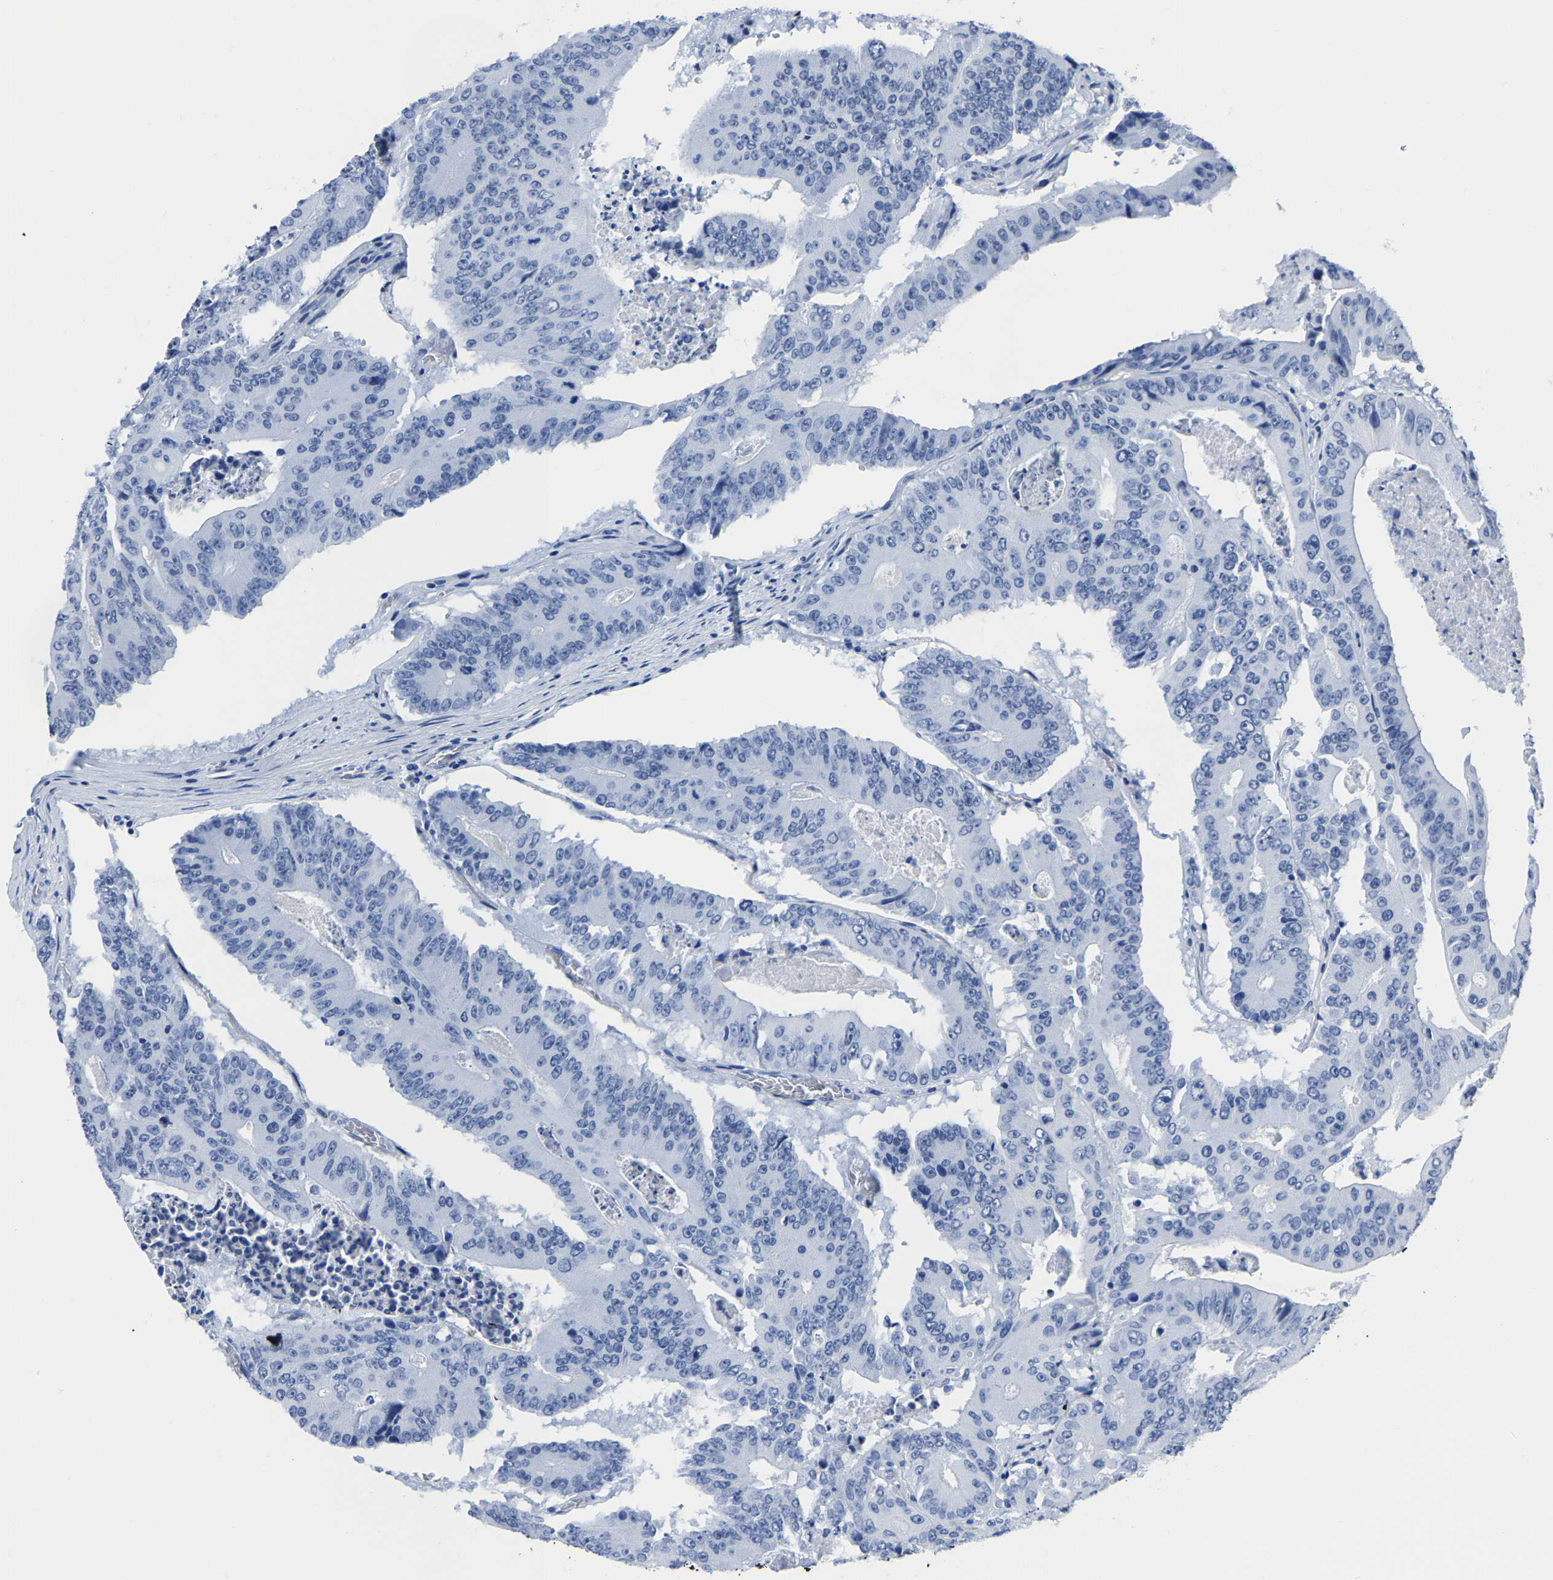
{"staining": {"intensity": "negative", "quantity": "none", "location": "none"}, "tissue": "colorectal cancer", "cell_type": "Tumor cells", "image_type": "cancer", "snomed": [{"axis": "morphology", "description": "Adenocarcinoma, NOS"}, {"axis": "topography", "description": "Colon"}], "caption": "A high-resolution image shows immunohistochemistry staining of adenocarcinoma (colorectal), which demonstrates no significant expression in tumor cells. (DAB immunohistochemistry (IHC) visualized using brightfield microscopy, high magnification).", "gene": "IMPG2", "patient": {"sex": "male", "age": 87}}